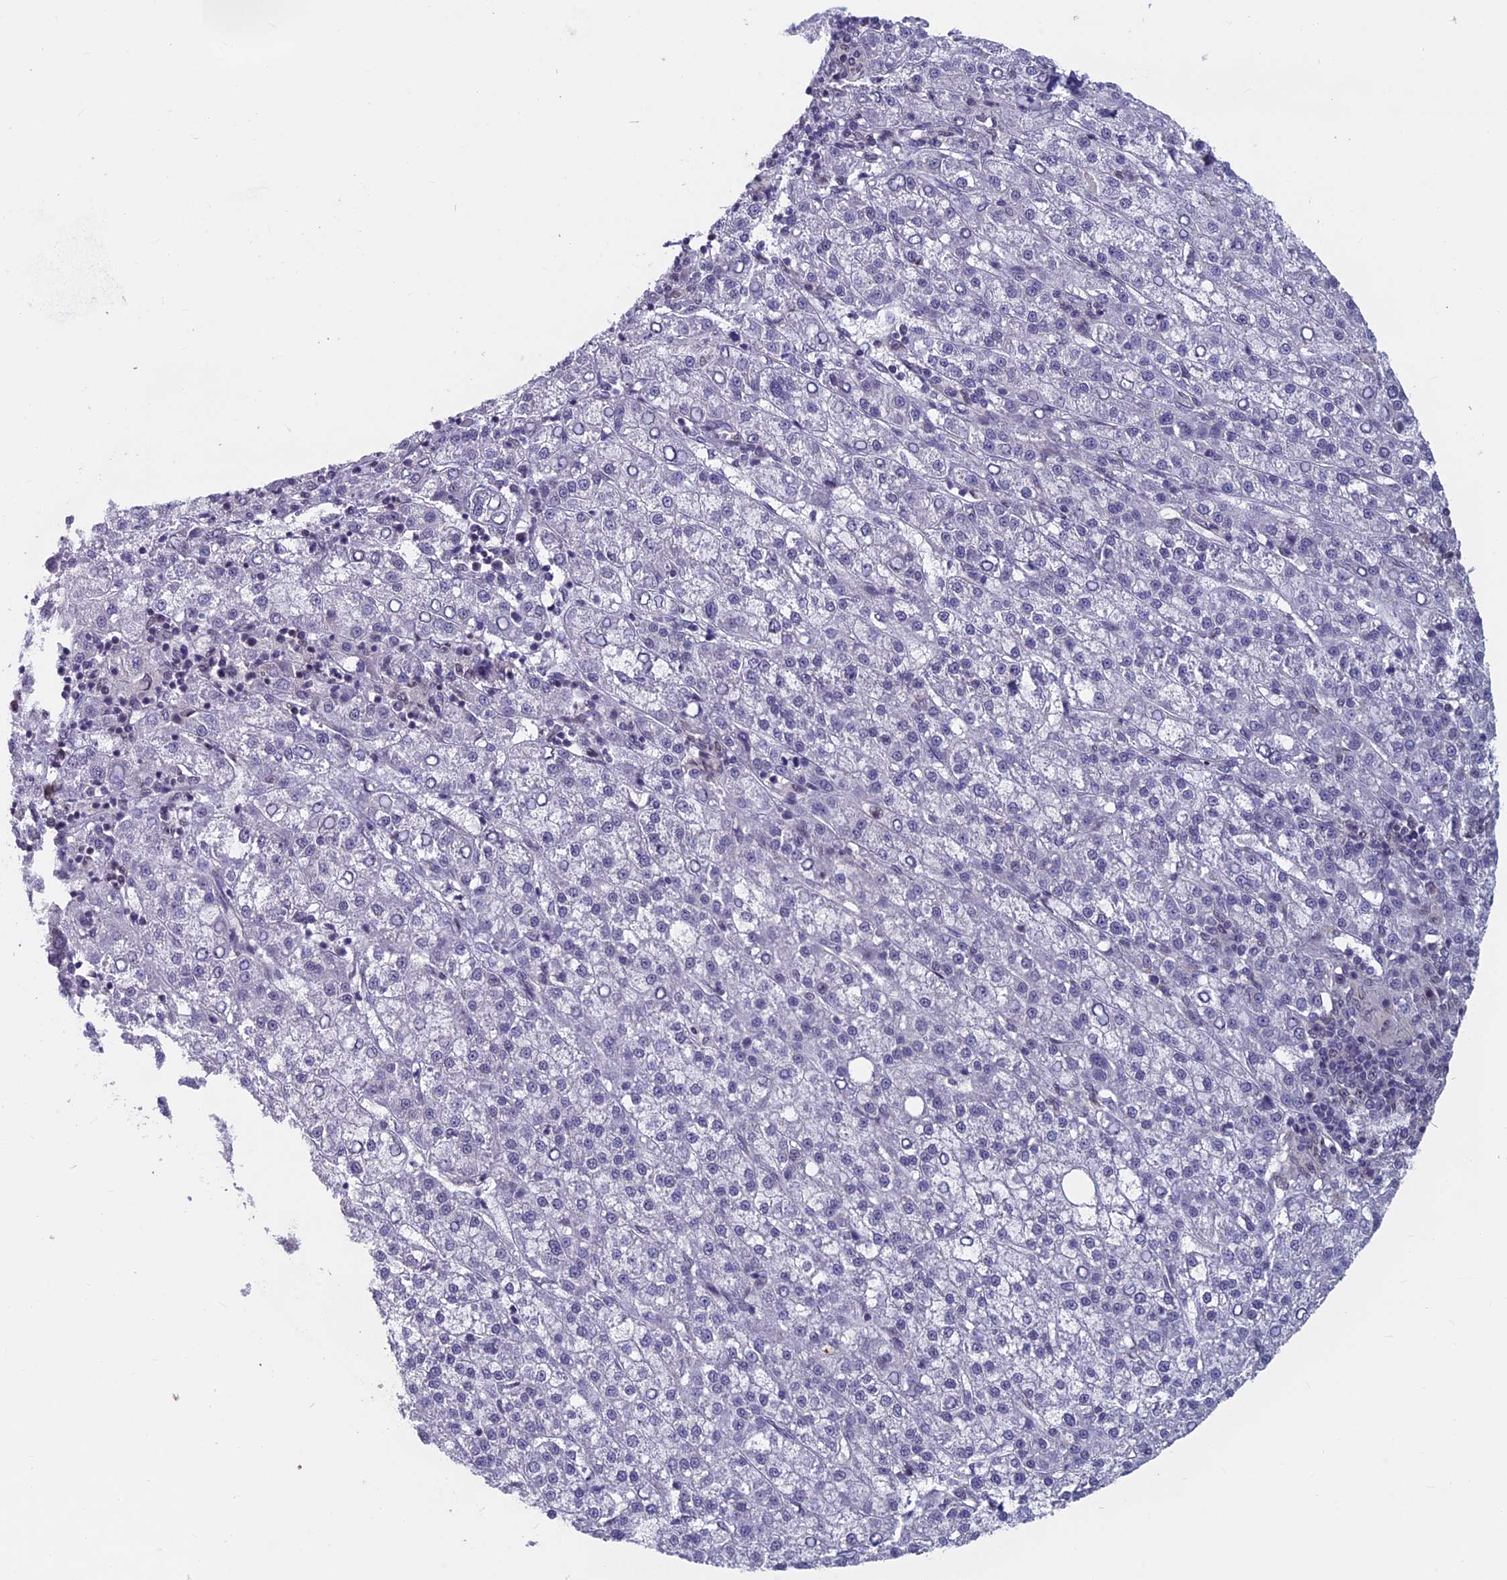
{"staining": {"intensity": "moderate", "quantity": "<25%", "location": "nuclear"}, "tissue": "liver cancer", "cell_type": "Tumor cells", "image_type": "cancer", "snomed": [{"axis": "morphology", "description": "Carcinoma, Hepatocellular, NOS"}, {"axis": "topography", "description": "Liver"}], "caption": "The photomicrograph exhibits a brown stain indicating the presence of a protein in the nuclear of tumor cells in liver hepatocellular carcinoma.", "gene": "SPIRE1", "patient": {"sex": "female", "age": 58}}